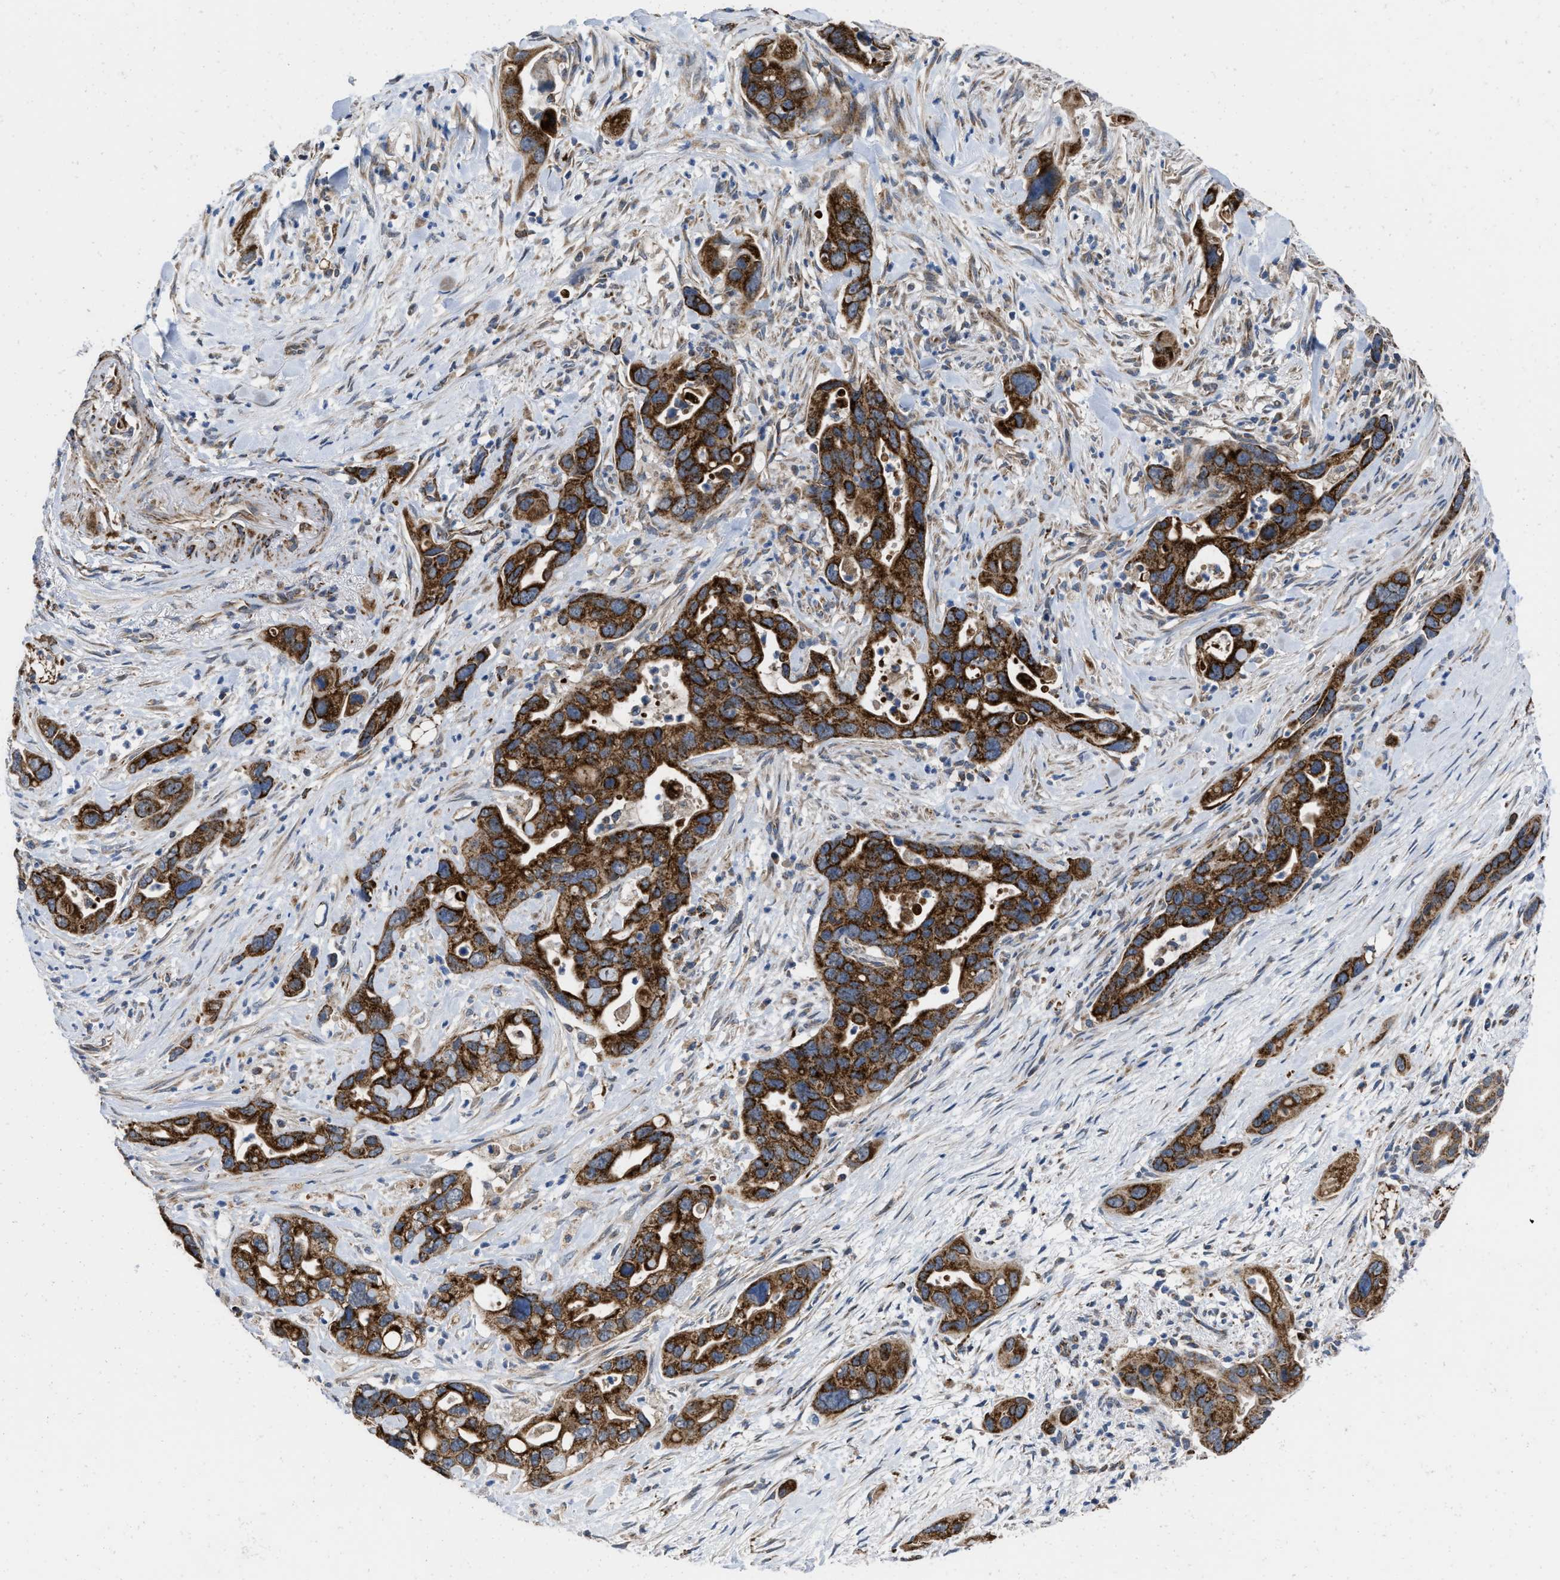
{"staining": {"intensity": "strong", "quantity": ">75%", "location": "cytoplasmic/membranous"}, "tissue": "pancreatic cancer", "cell_type": "Tumor cells", "image_type": "cancer", "snomed": [{"axis": "morphology", "description": "Adenocarcinoma, NOS"}, {"axis": "topography", "description": "Pancreas"}], "caption": "A micrograph of human pancreatic cancer stained for a protein reveals strong cytoplasmic/membranous brown staining in tumor cells. (Brightfield microscopy of DAB IHC at high magnification).", "gene": "AKAP1", "patient": {"sex": "female", "age": 70}}